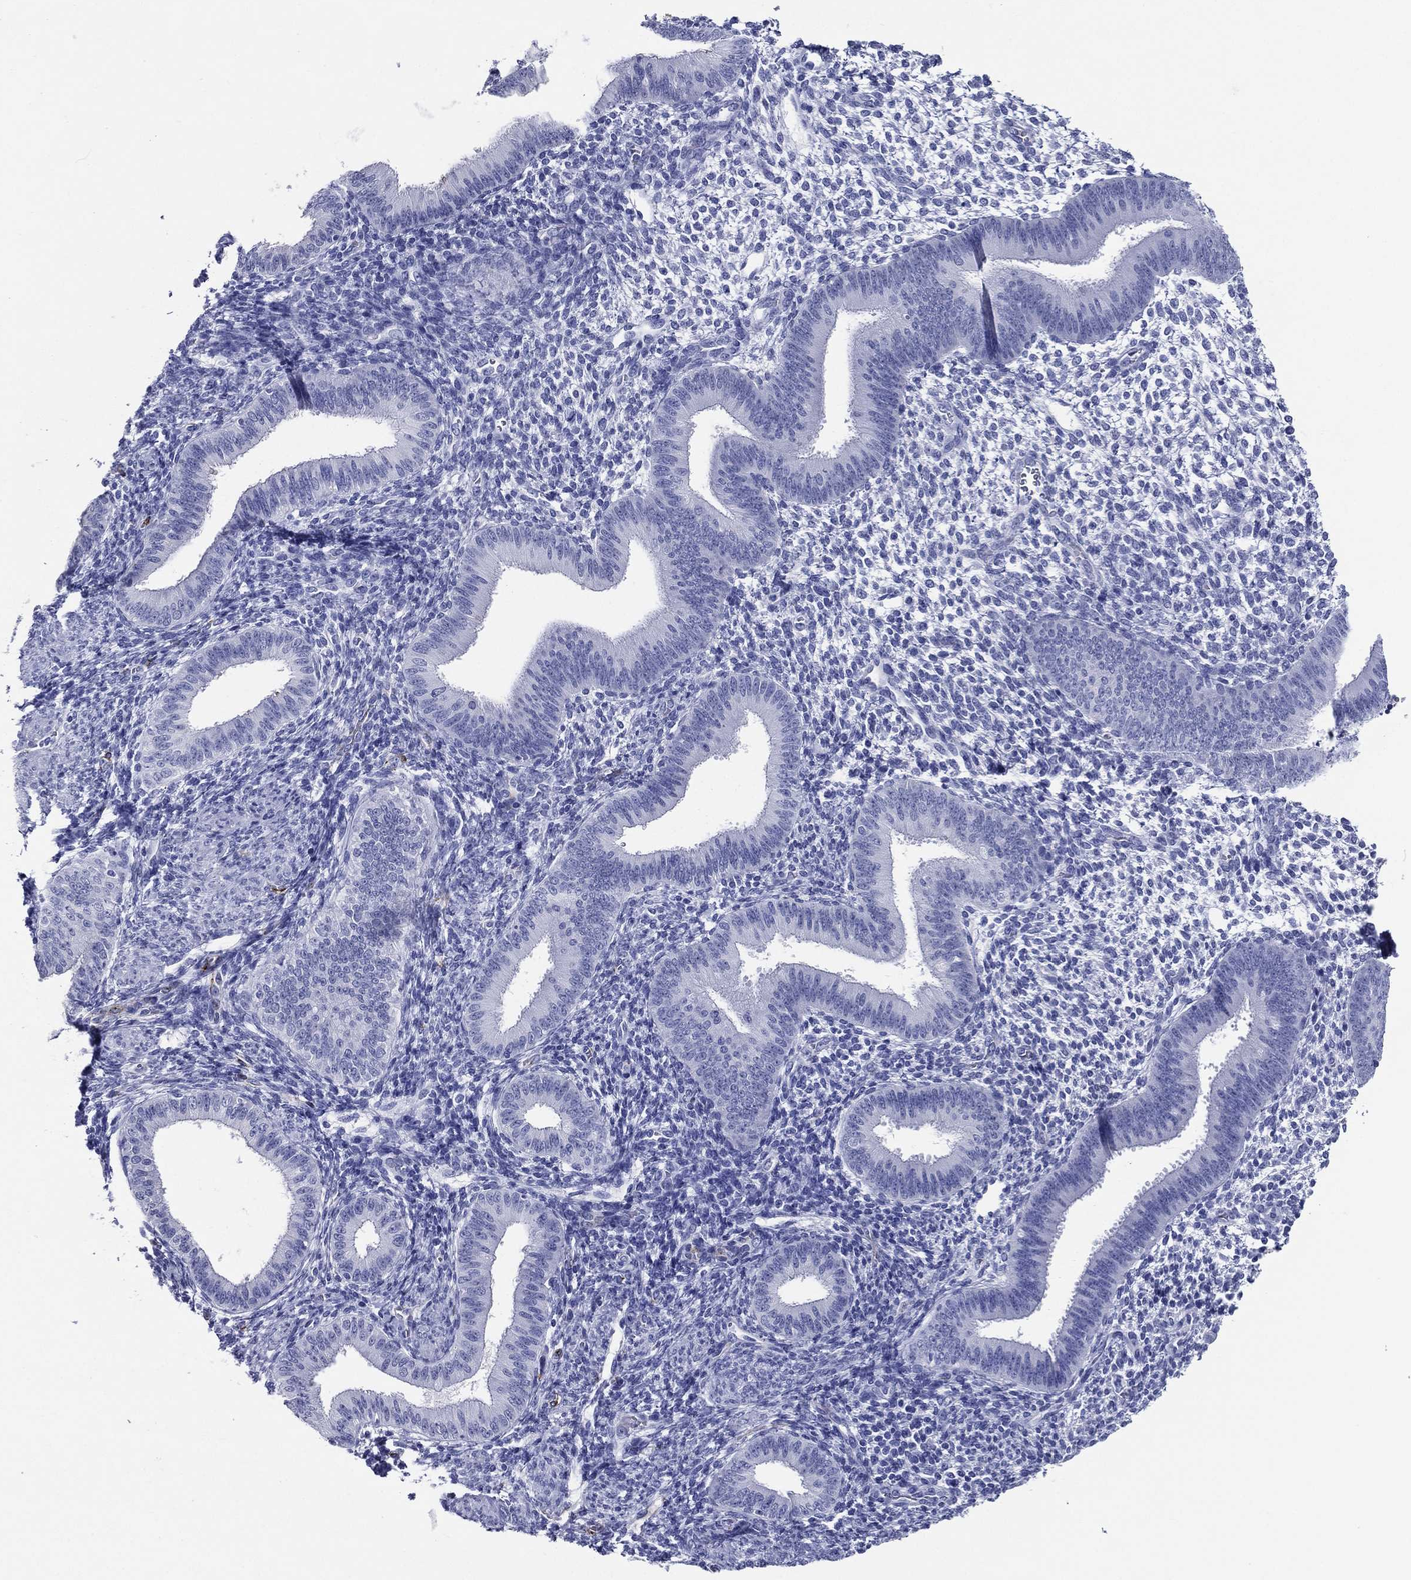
{"staining": {"intensity": "negative", "quantity": "none", "location": "none"}, "tissue": "endometrium", "cell_type": "Cells in endometrial stroma", "image_type": "normal", "snomed": [{"axis": "morphology", "description": "Normal tissue, NOS"}, {"axis": "topography", "description": "Endometrium"}], "caption": "IHC image of benign endometrium: endometrium stained with DAB (3,3'-diaminobenzidine) exhibits no significant protein staining in cells in endometrial stroma.", "gene": "ACE2", "patient": {"sex": "female", "age": 39}}